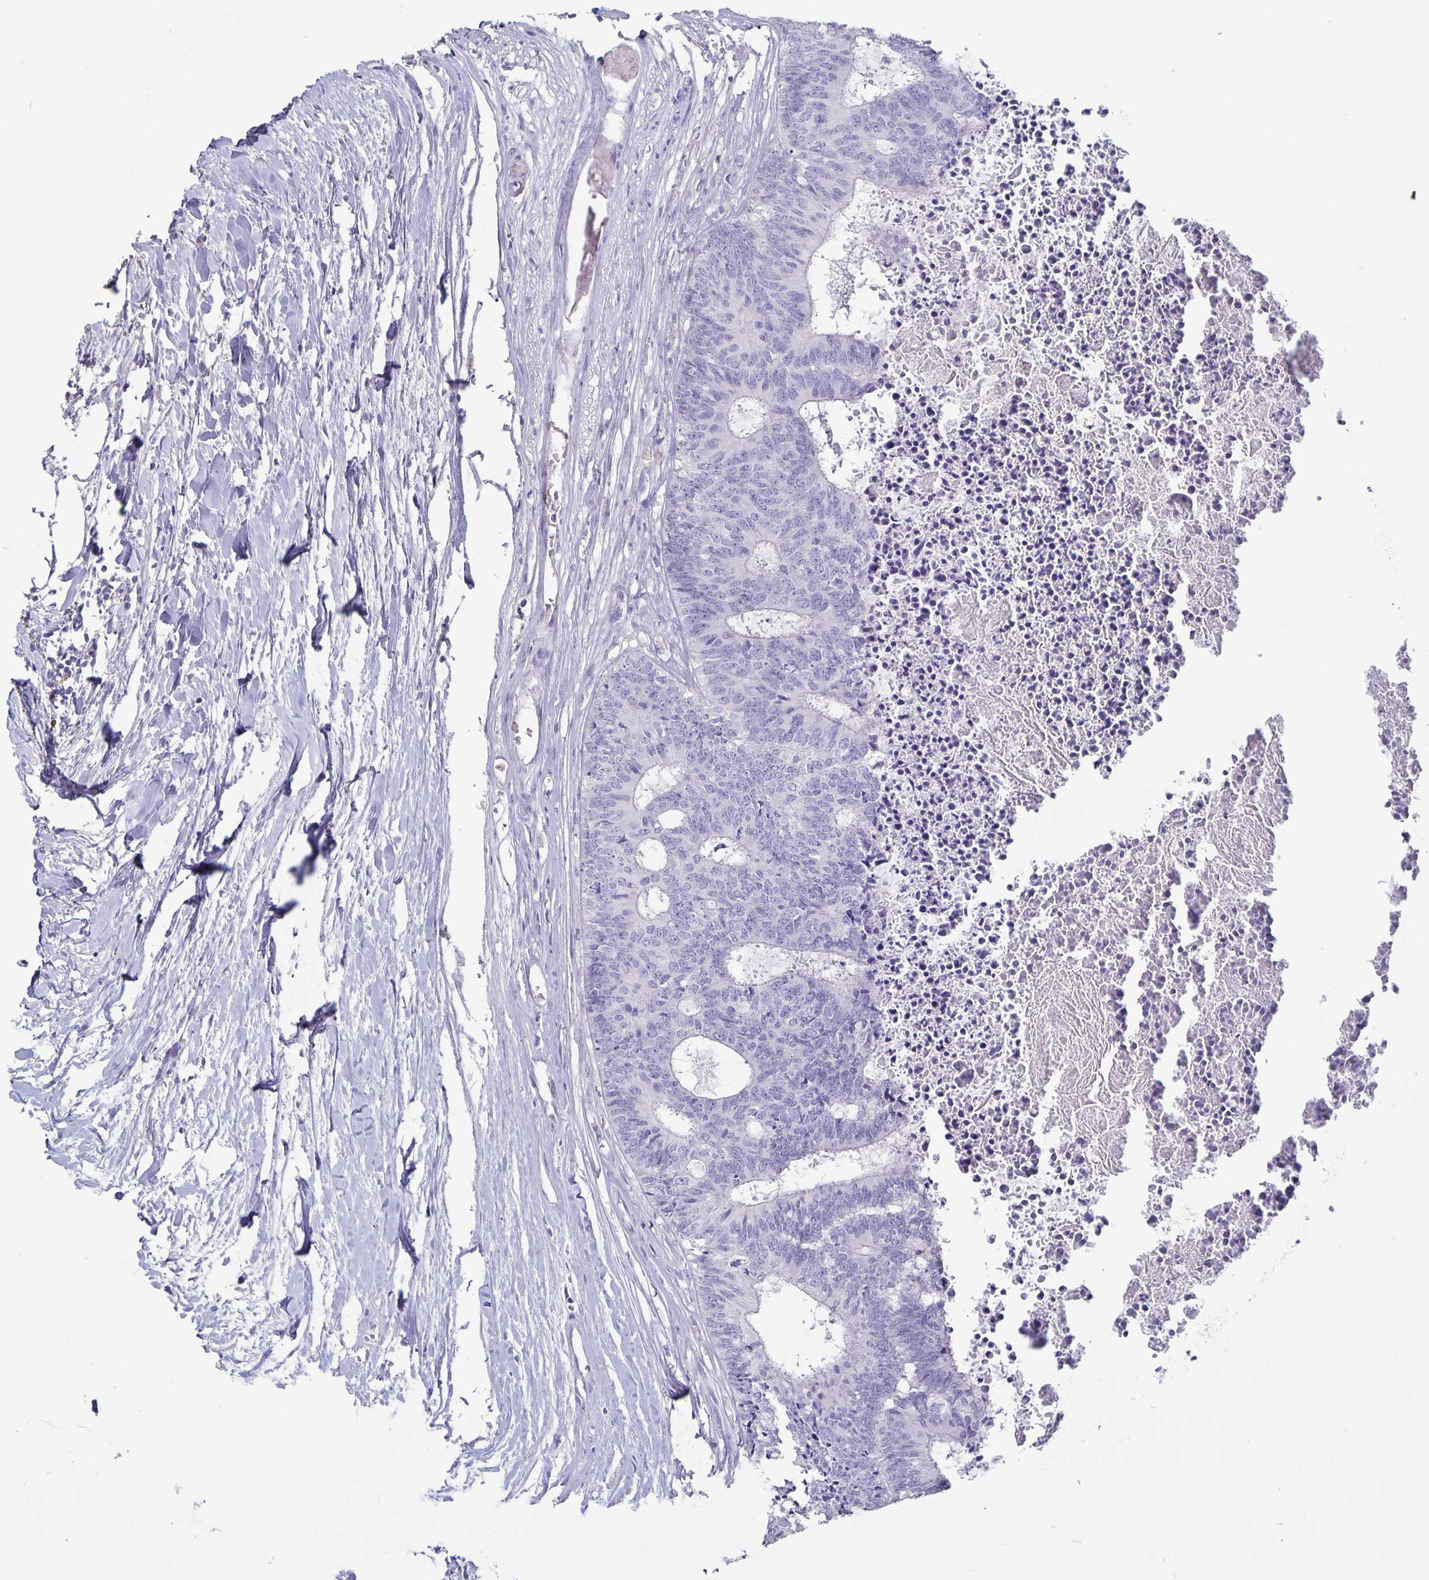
{"staining": {"intensity": "negative", "quantity": "none", "location": "none"}, "tissue": "colorectal cancer", "cell_type": "Tumor cells", "image_type": "cancer", "snomed": [{"axis": "morphology", "description": "Adenocarcinoma, NOS"}, {"axis": "topography", "description": "Colon"}, {"axis": "topography", "description": "Rectum"}], "caption": "Tumor cells show no significant protein positivity in colorectal cancer.", "gene": "BPIFA3", "patient": {"sex": "male", "age": 57}}